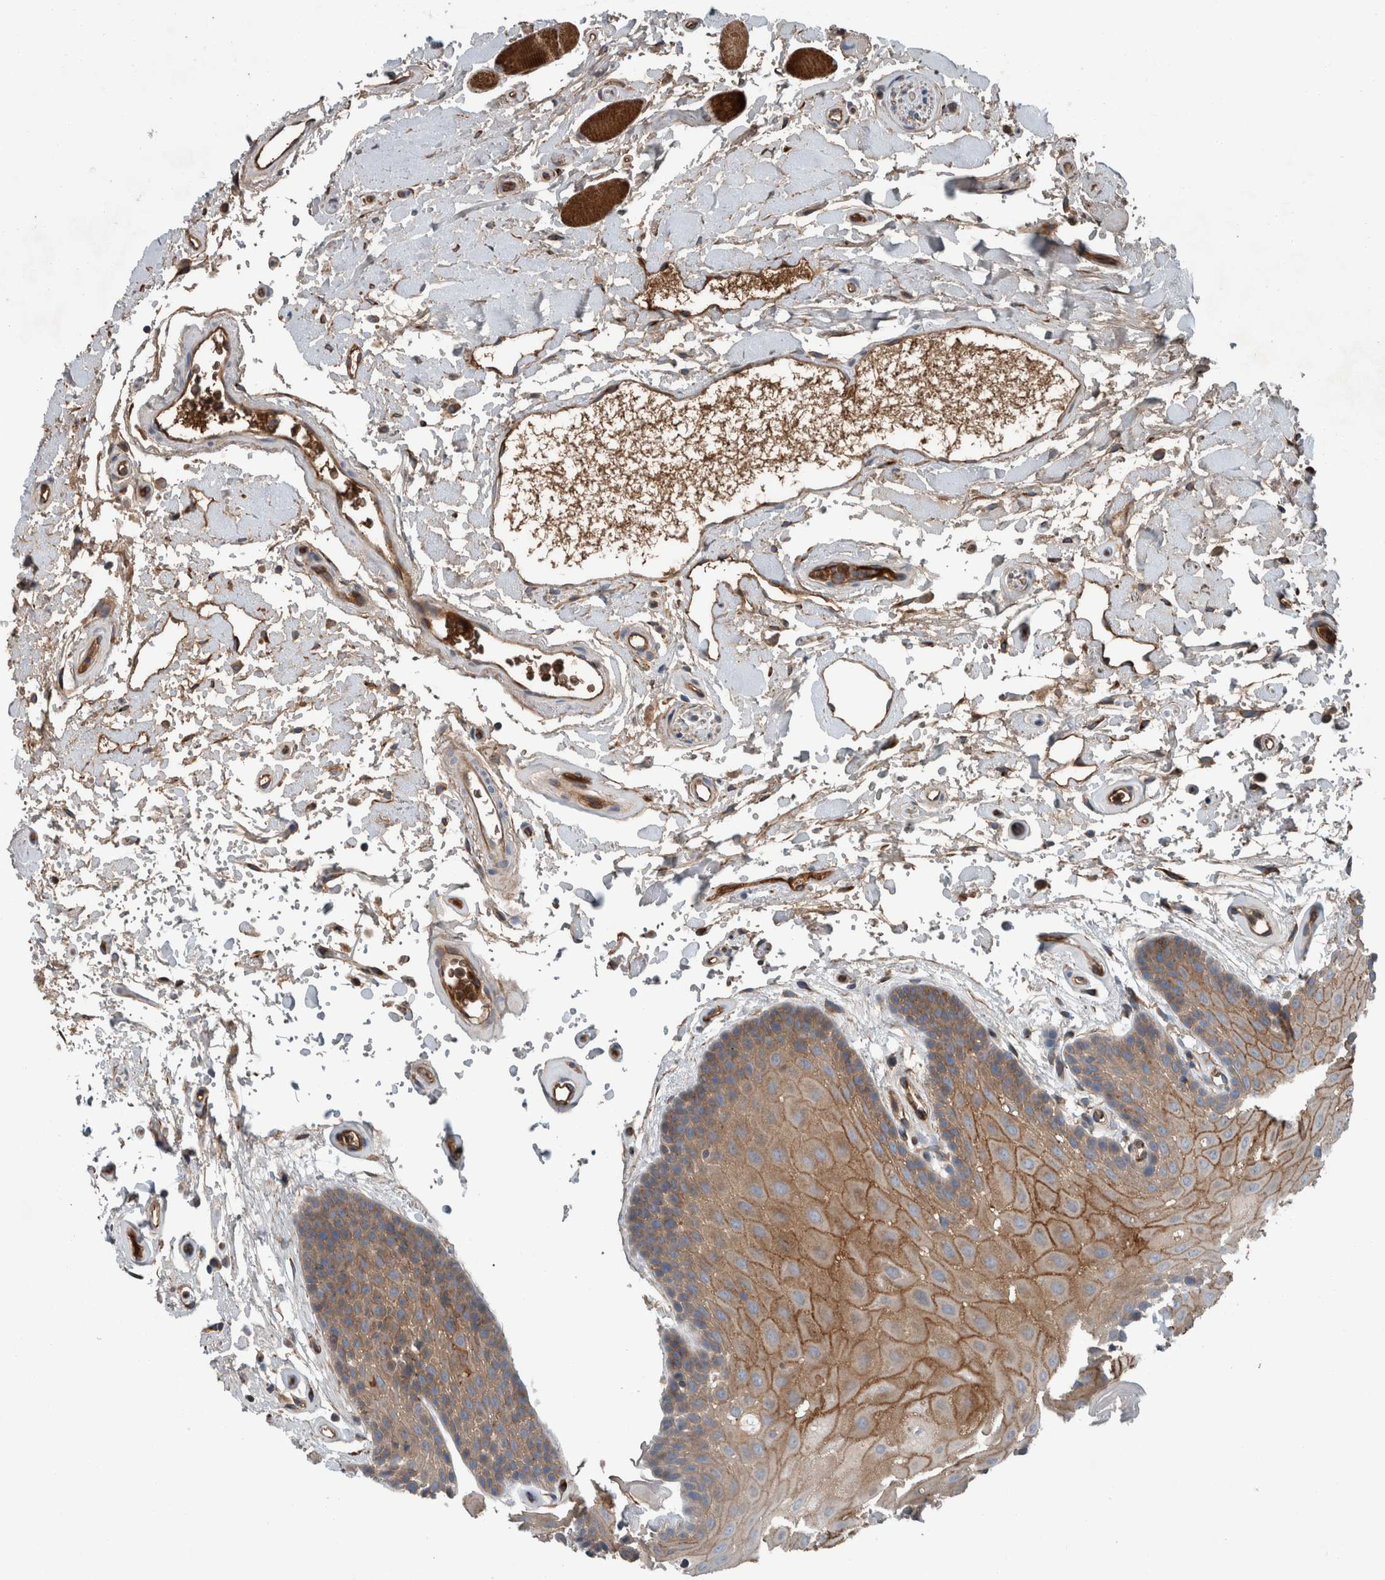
{"staining": {"intensity": "strong", "quantity": "25%-75%", "location": "cytoplasmic/membranous"}, "tissue": "oral mucosa", "cell_type": "Squamous epithelial cells", "image_type": "normal", "snomed": [{"axis": "morphology", "description": "Normal tissue, NOS"}, {"axis": "topography", "description": "Oral tissue"}], "caption": "Normal oral mucosa shows strong cytoplasmic/membranous staining in about 25%-75% of squamous epithelial cells.", "gene": "GLT8D2", "patient": {"sex": "male", "age": 62}}